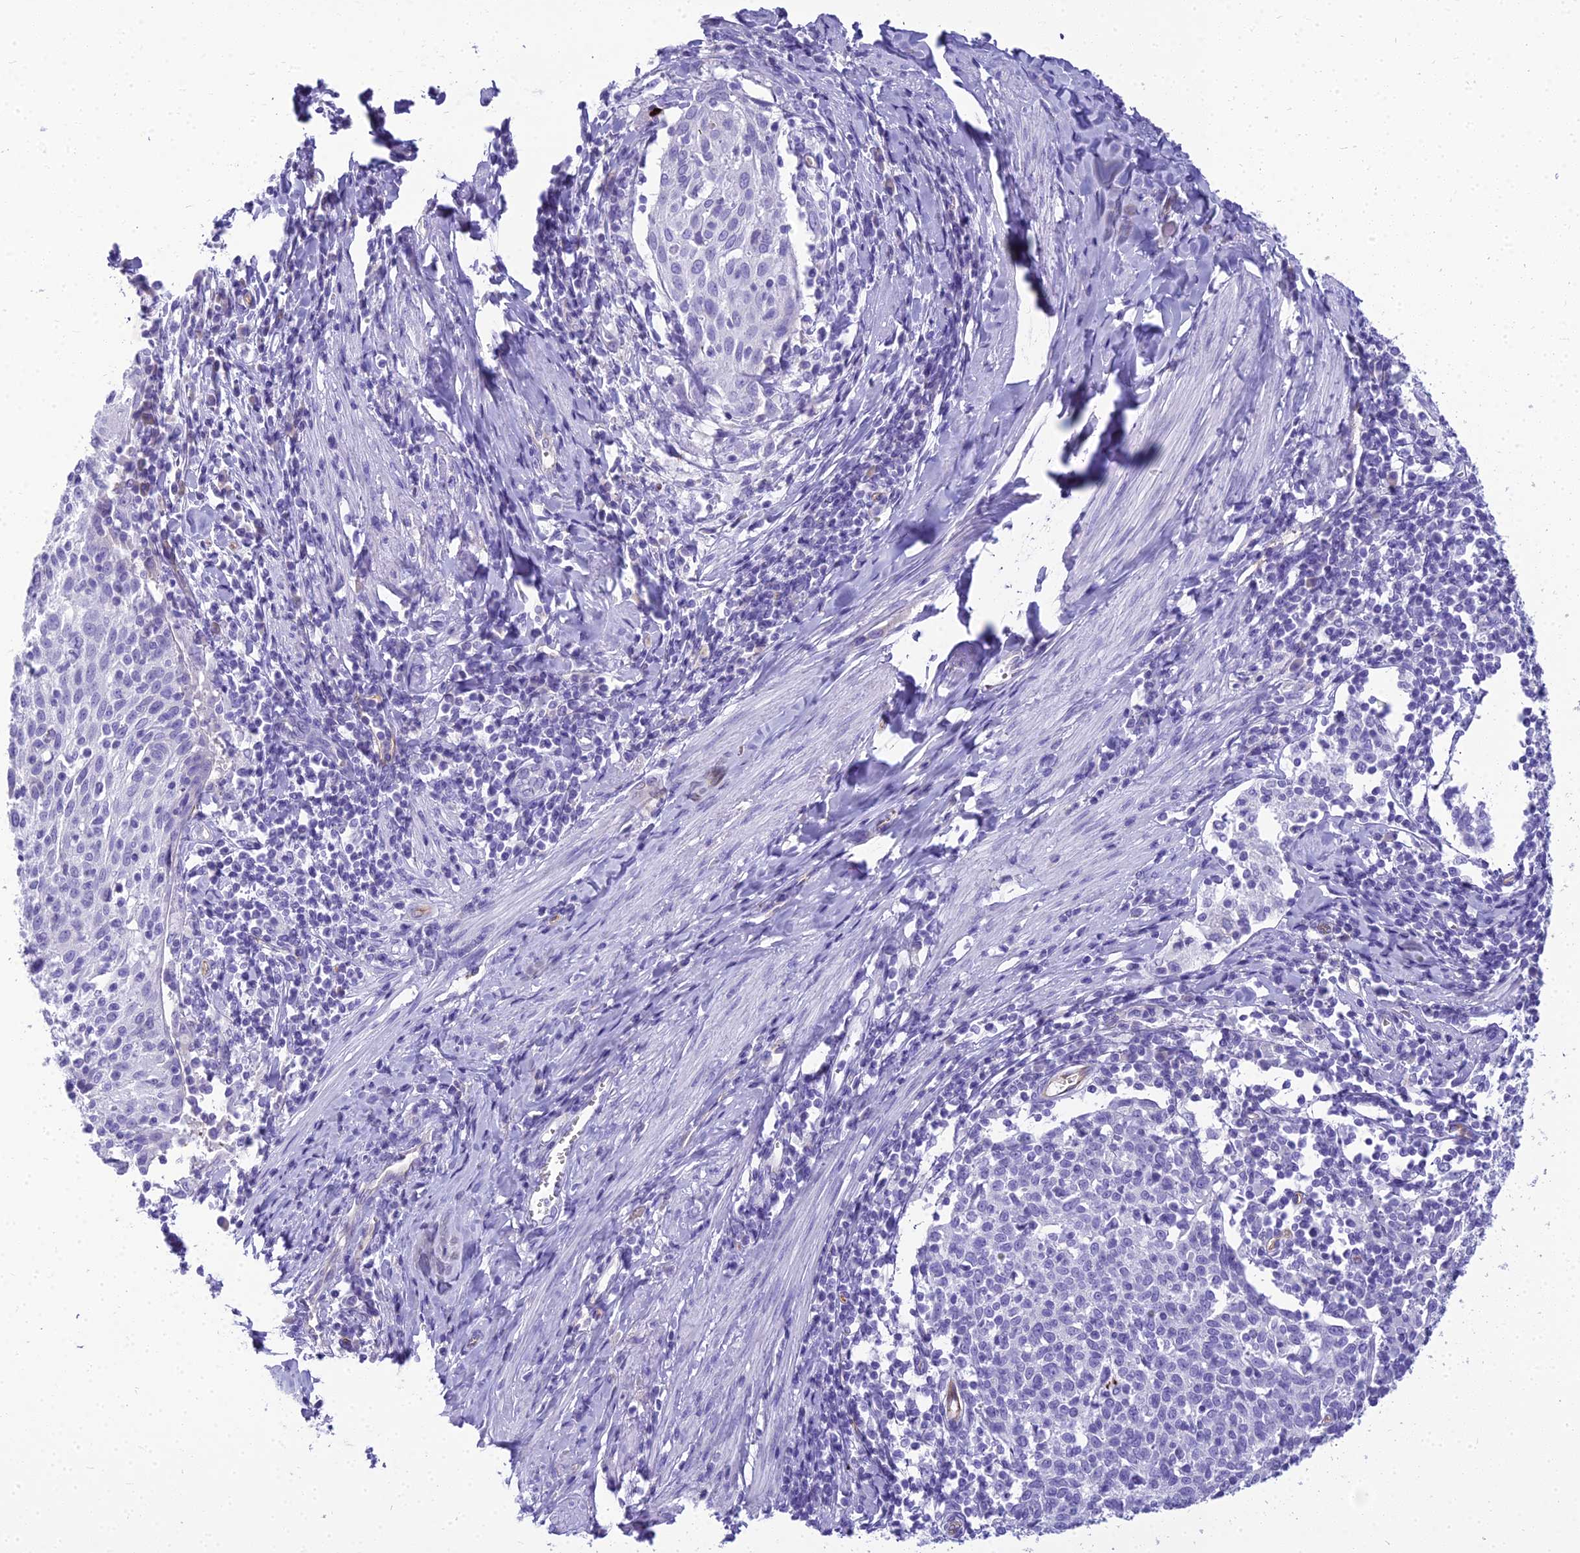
{"staining": {"intensity": "negative", "quantity": "none", "location": "none"}, "tissue": "cervical cancer", "cell_type": "Tumor cells", "image_type": "cancer", "snomed": [{"axis": "morphology", "description": "Squamous cell carcinoma, NOS"}, {"axis": "topography", "description": "Cervix"}], "caption": "Photomicrograph shows no protein staining in tumor cells of cervical cancer tissue.", "gene": "NINJ1", "patient": {"sex": "female", "age": 52}}